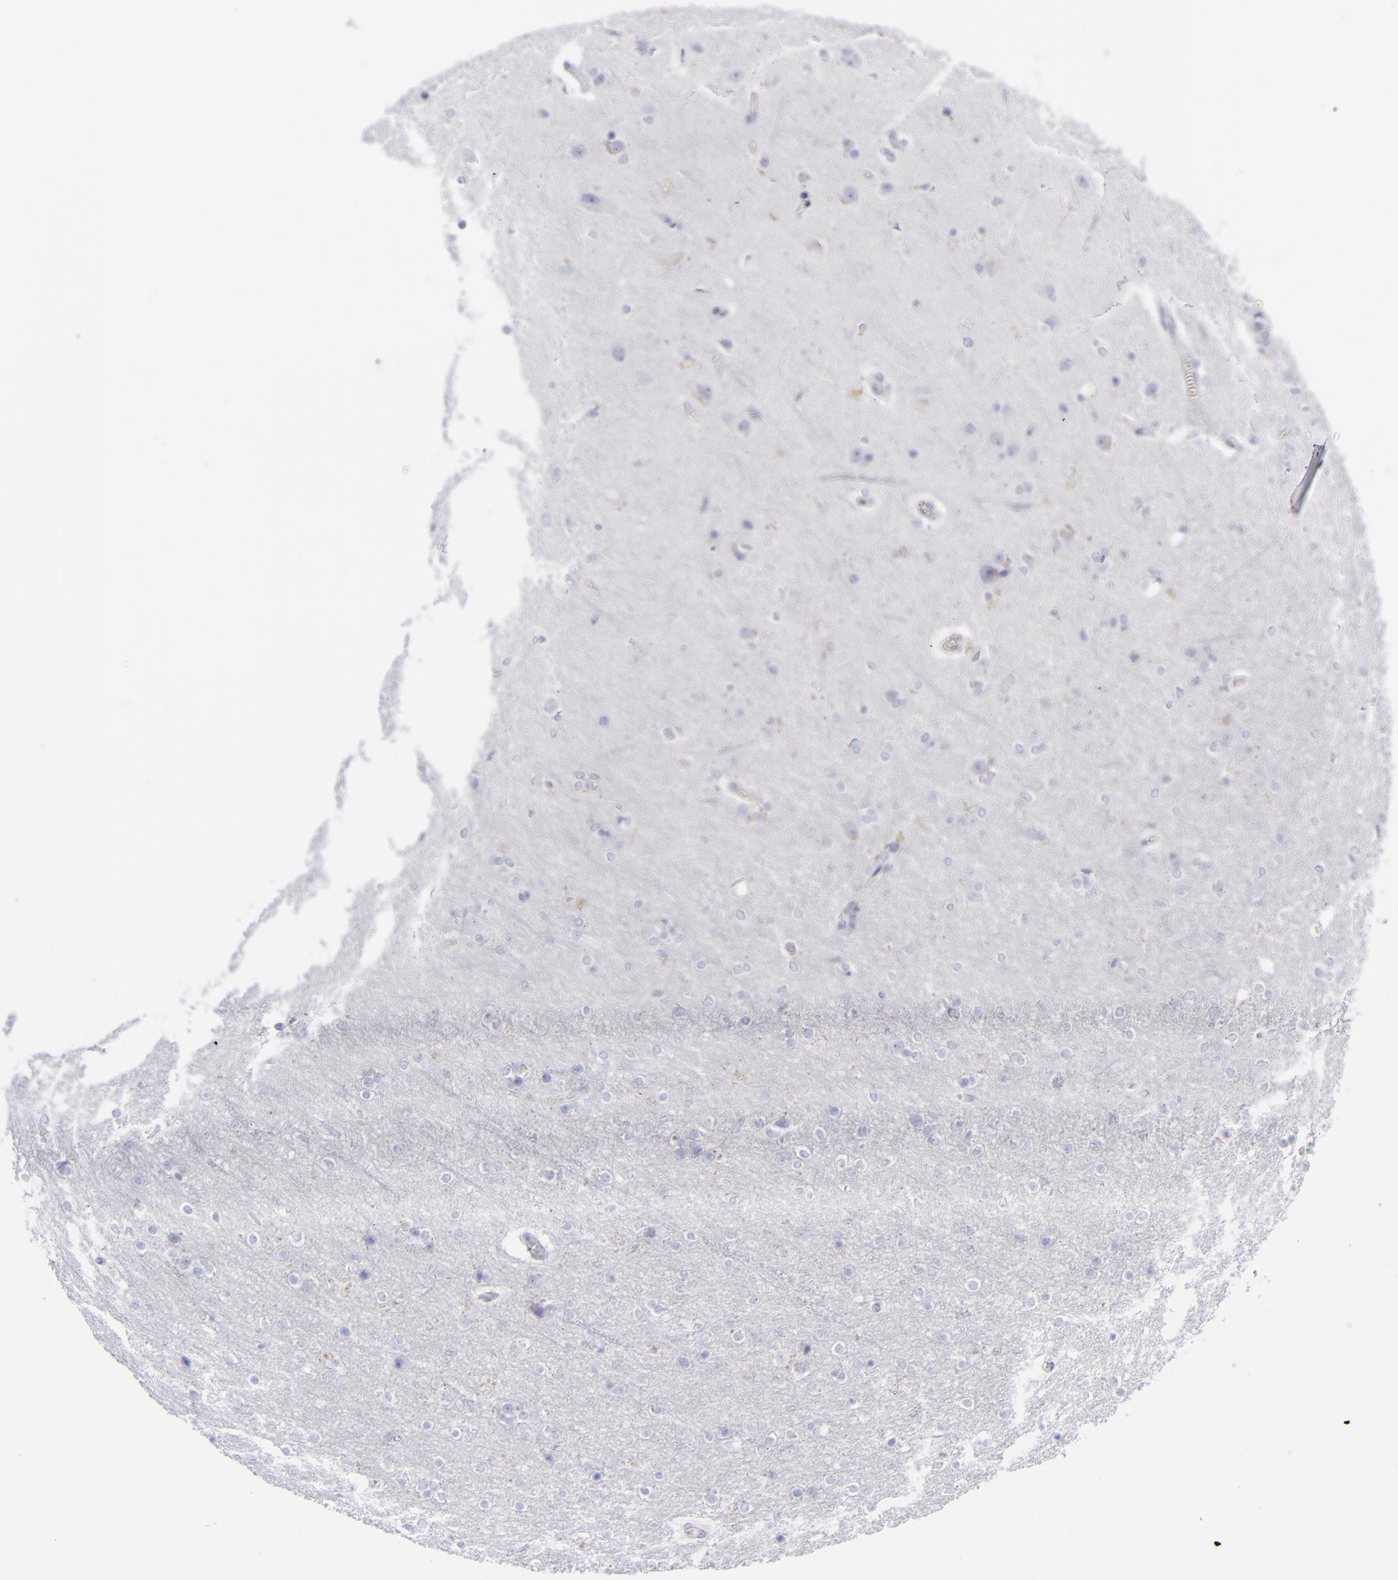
{"staining": {"intensity": "negative", "quantity": "none", "location": "none"}, "tissue": "cerebral cortex", "cell_type": "Endothelial cells", "image_type": "normal", "snomed": [{"axis": "morphology", "description": "Normal tissue, NOS"}, {"axis": "topography", "description": "Cerebral cortex"}], "caption": "IHC of benign human cerebral cortex shows no positivity in endothelial cells.", "gene": "AURKA", "patient": {"sex": "female", "age": 54}}